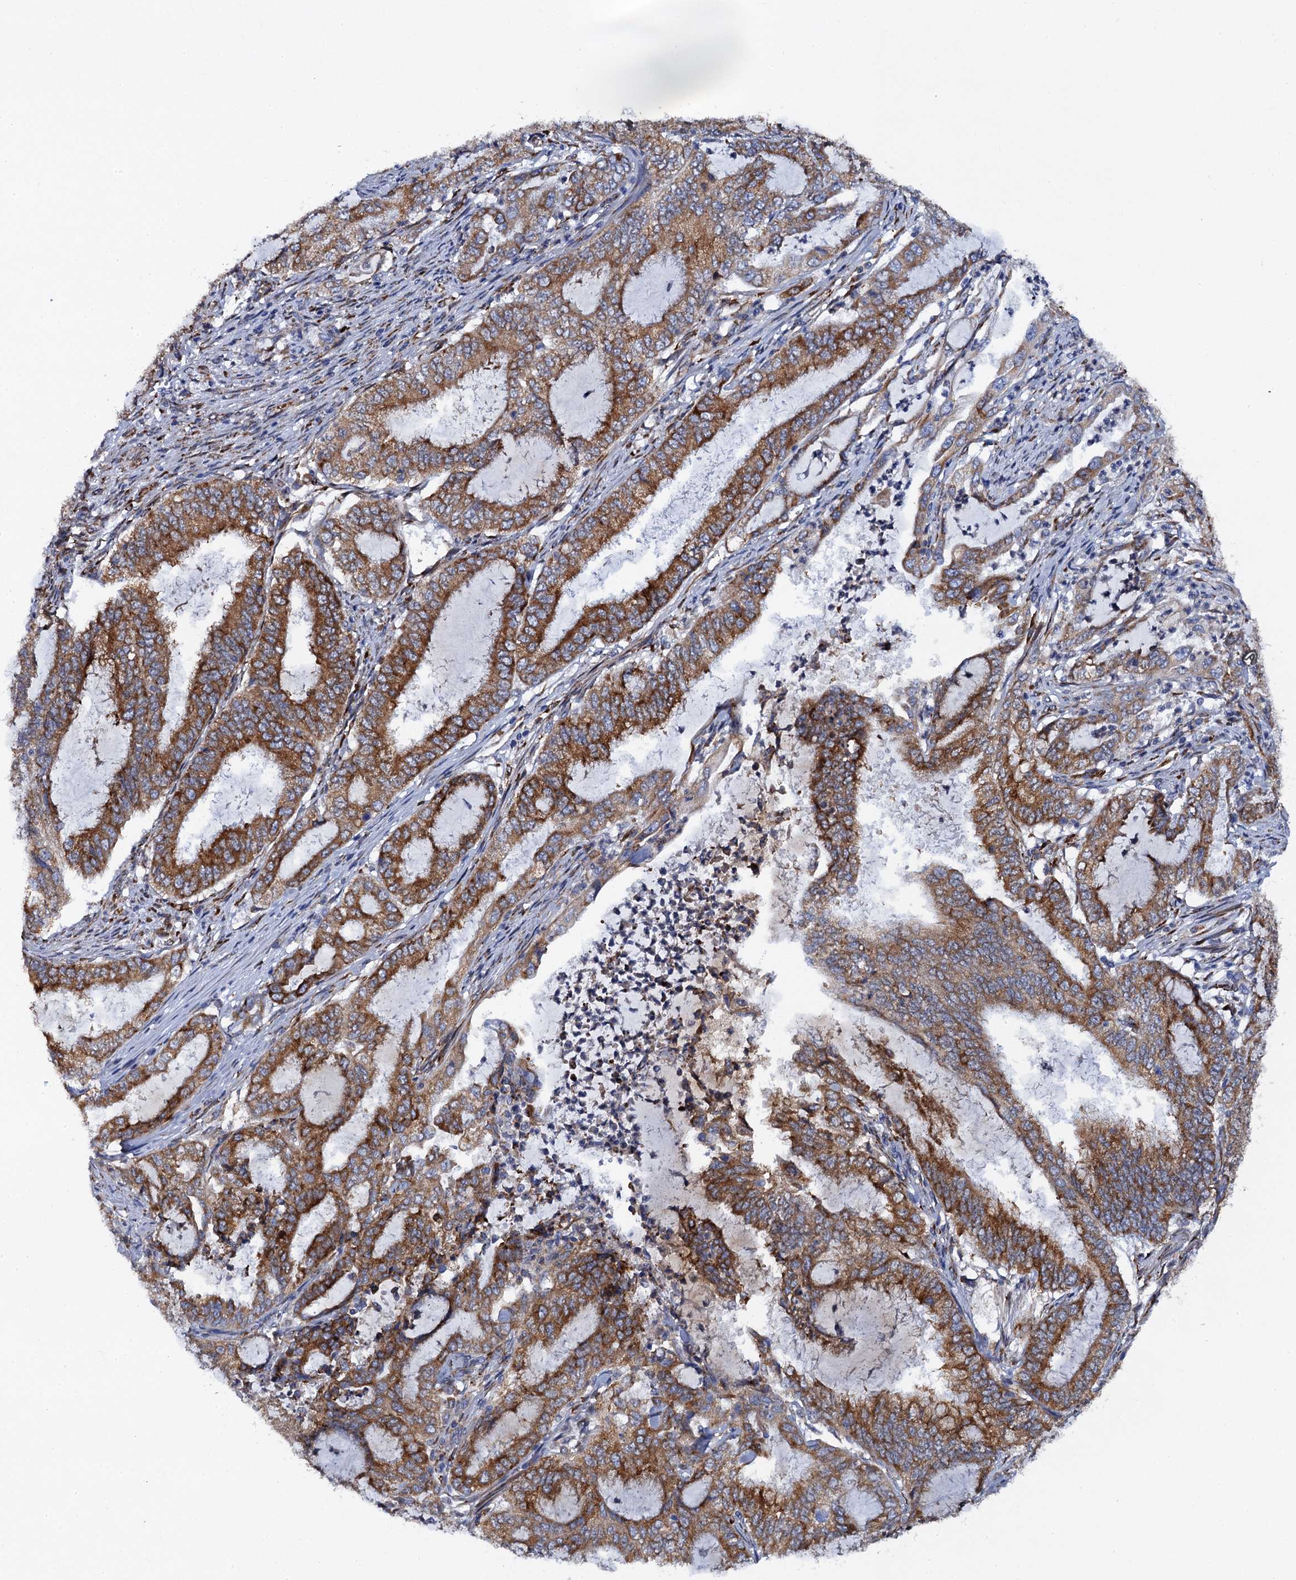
{"staining": {"intensity": "strong", "quantity": ">75%", "location": "cytoplasmic/membranous"}, "tissue": "endometrial cancer", "cell_type": "Tumor cells", "image_type": "cancer", "snomed": [{"axis": "morphology", "description": "Adenocarcinoma, NOS"}, {"axis": "topography", "description": "Endometrium"}], "caption": "IHC (DAB (3,3'-diaminobenzidine)) staining of endometrial adenocarcinoma exhibits strong cytoplasmic/membranous protein staining in about >75% of tumor cells. (Stains: DAB in brown, nuclei in blue, Microscopy: brightfield microscopy at high magnification).", "gene": "POGLUT3", "patient": {"sex": "female", "age": 51}}